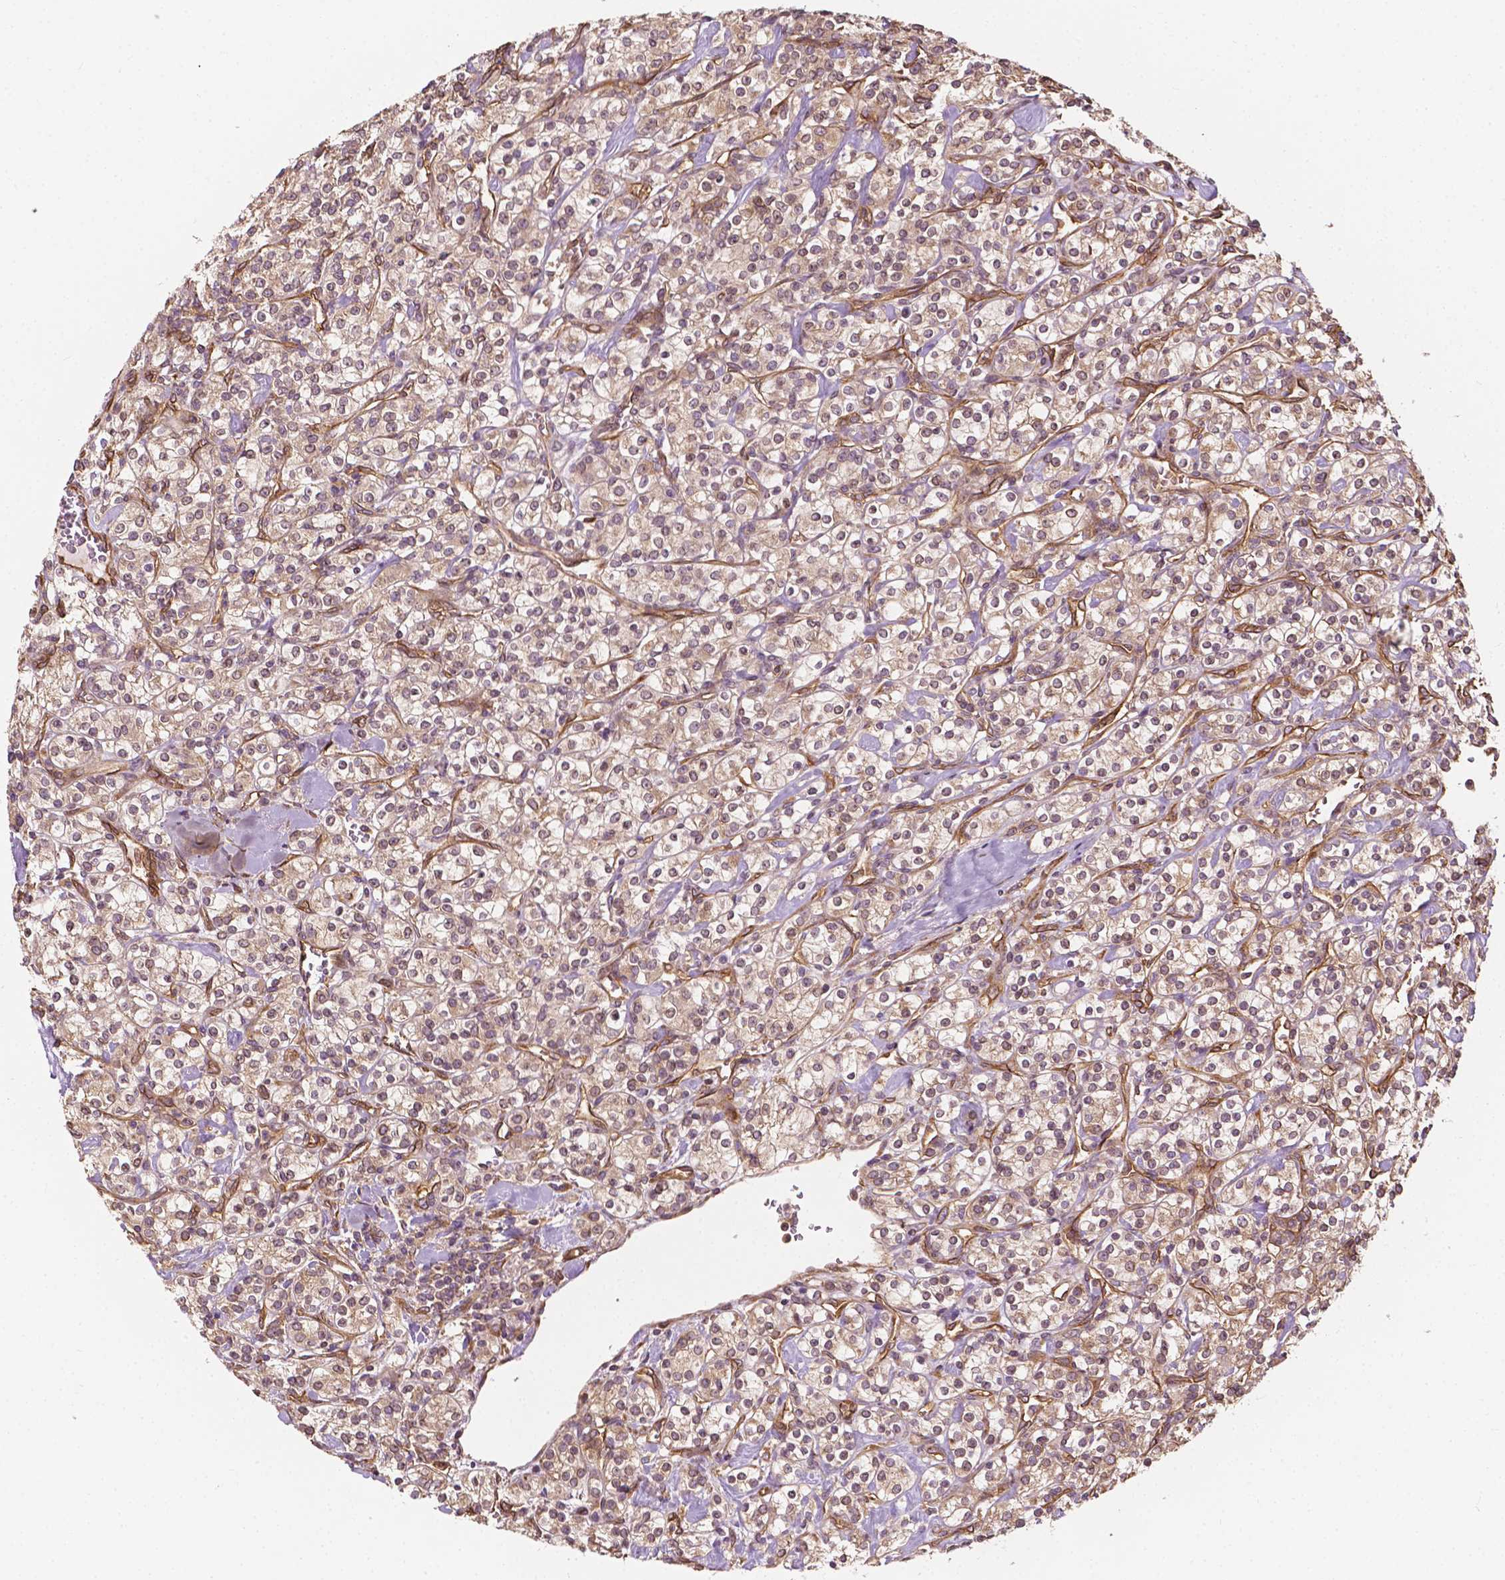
{"staining": {"intensity": "weak", "quantity": ">75%", "location": "cytoplasmic/membranous"}, "tissue": "renal cancer", "cell_type": "Tumor cells", "image_type": "cancer", "snomed": [{"axis": "morphology", "description": "Adenocarcinoma, NOS"}, {"axis": "topography", "description": "Kidney"}], "caption": "Immunohistochemistry image of neoplastic tissue: renal cancer (adenocarcinoma) stained using immunohistochemistry (IHC) demonstrates low levels of weak protein expression localized specifically in the cytoplasmic/membranous of tumor cells, appearing as a cytoplasmic/membranous brown color.", "gene": "G3BP1", "patient": {"sex": "male", "age": 77}}